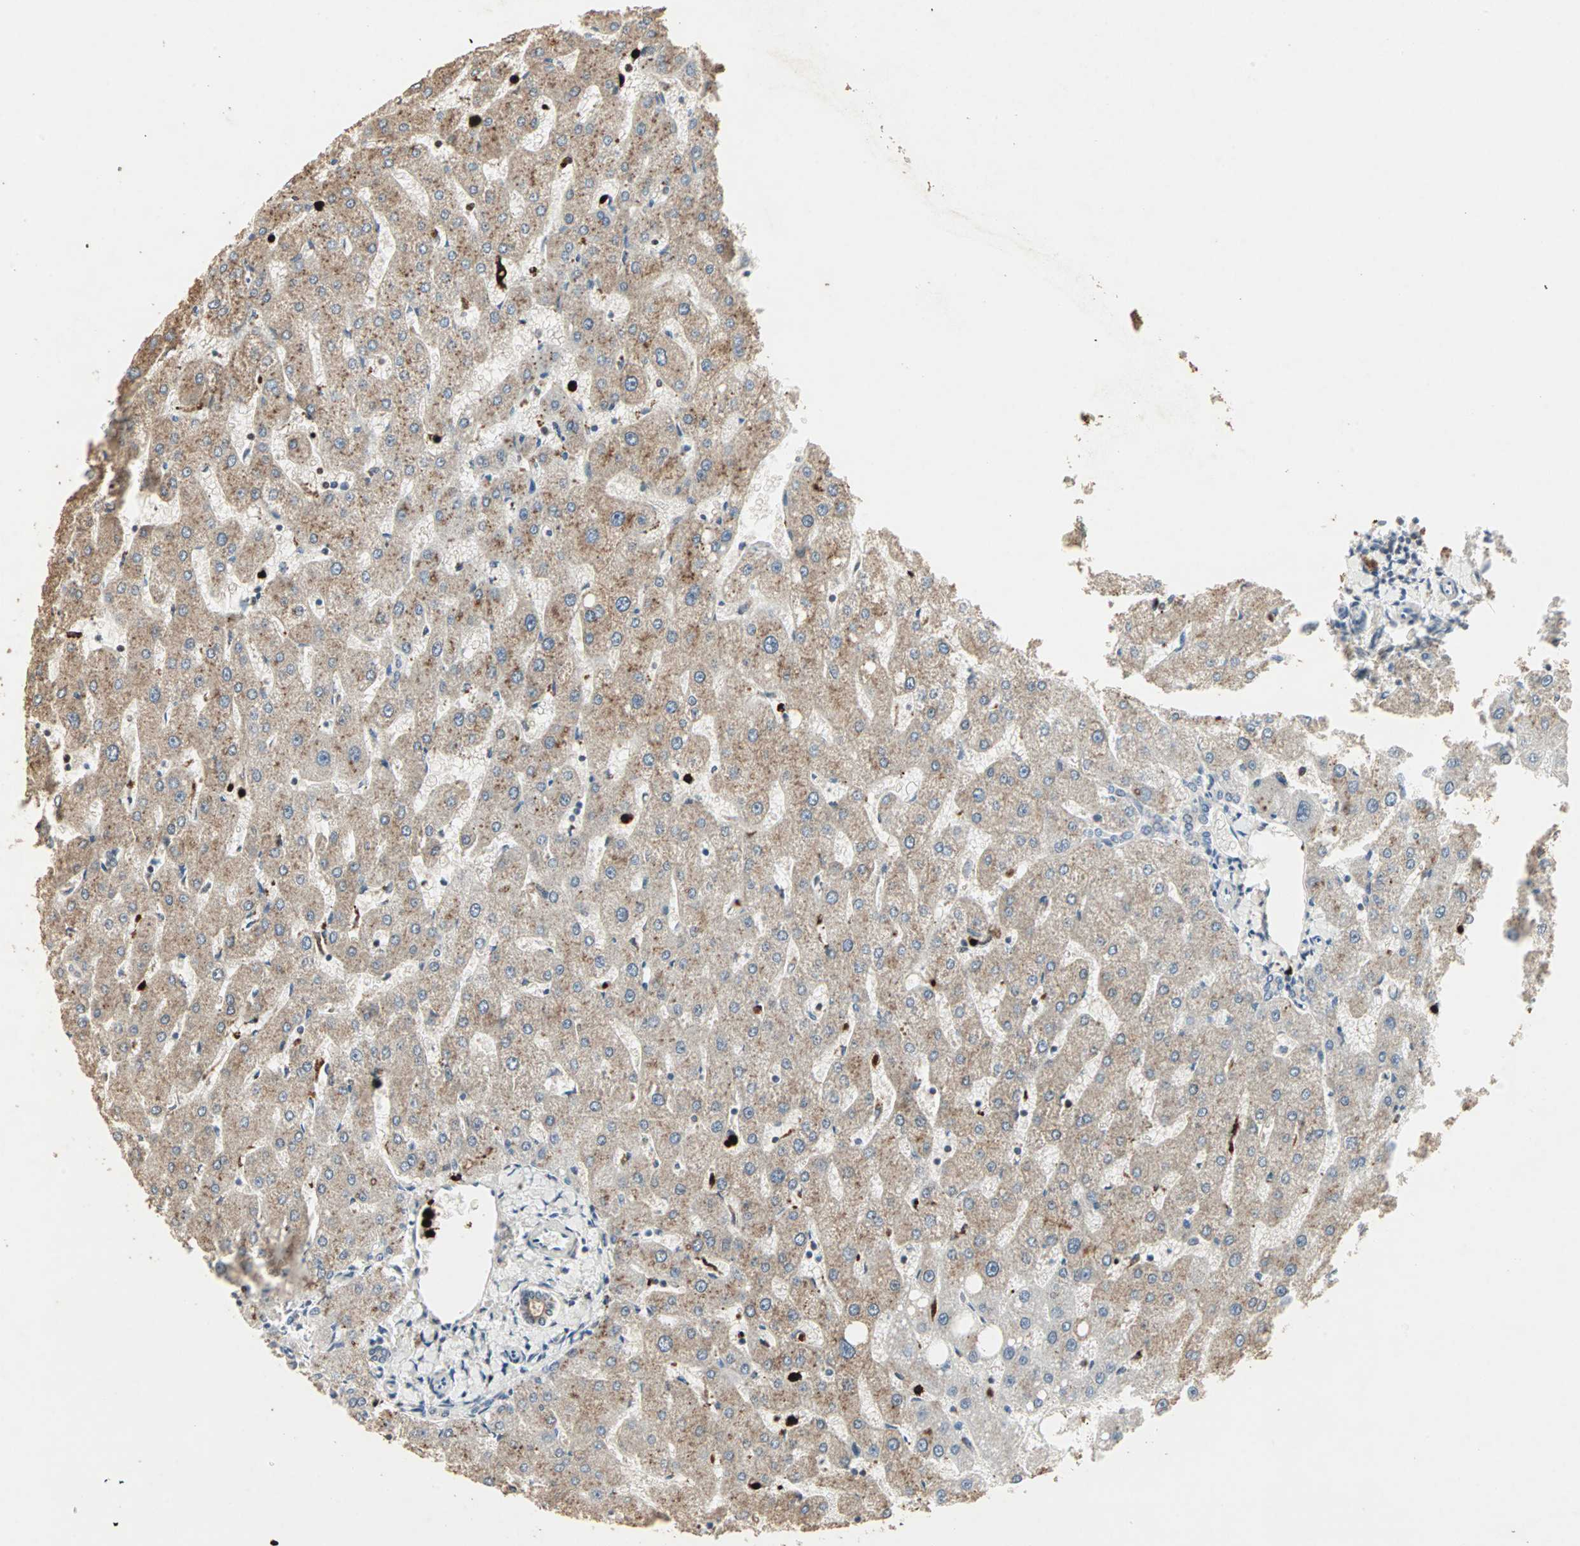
{"staining": {"intensity": "weak", "quantity": ">75%", "location": "cytoplasmic/membranous"}, "tissue": "liver", "cell_type": "Cholangiocytes", "image_type": "normal", "snomed": [{"axis": "morphology", "description": "Normal tissue, NOS"}, {"axis": "topography", "description": "Liver"}], "caption": "Liver stained with DAB (3,3'-diaminobenzidine) immunohistochemistry demonstrates low levels of weak cytoplasmic/membranous expression in about >75% of cholangiocytes.", "gene": "CEACAM6", "patient": {"sex": "male", "age": 67}}